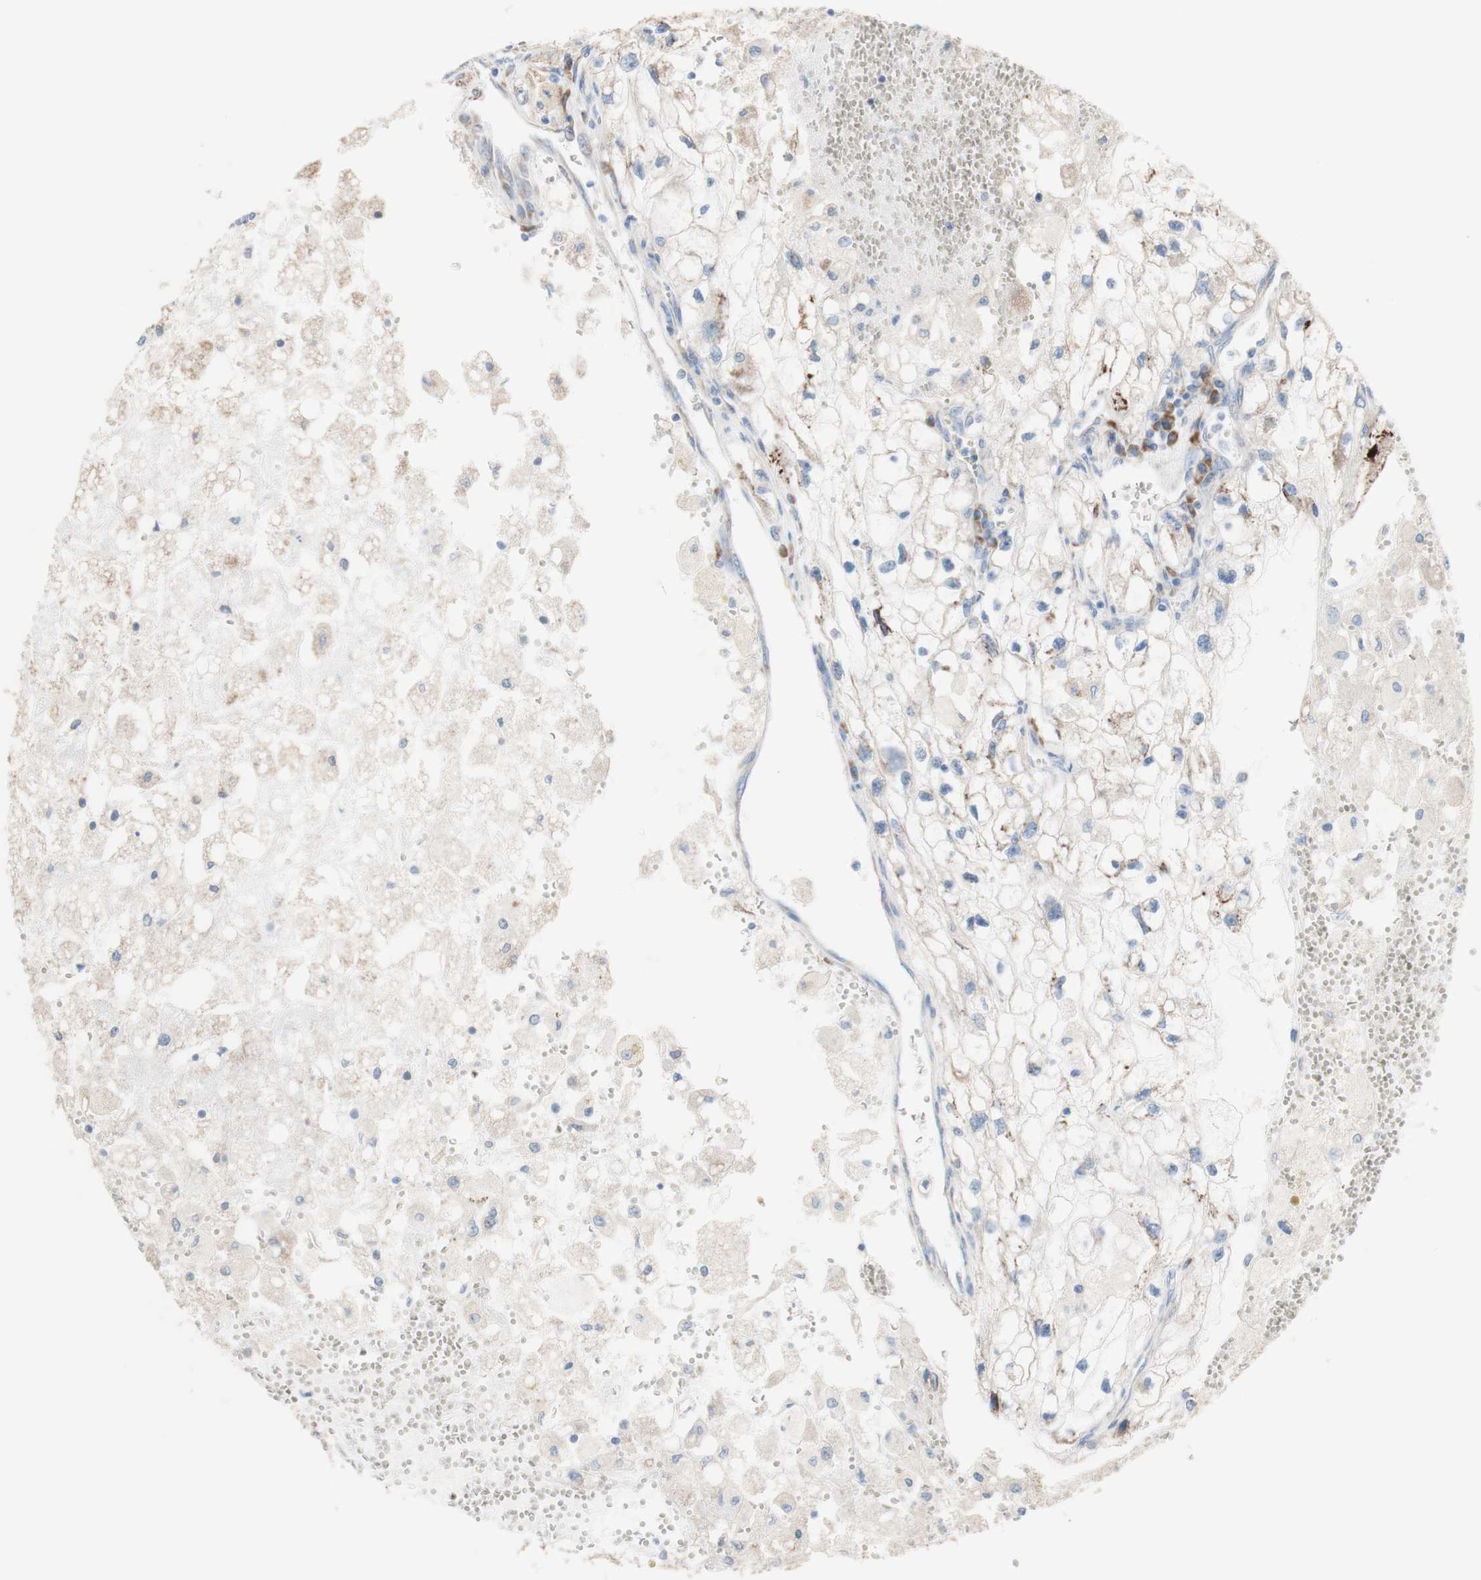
{"staining": {"intensity": "negative", "quantity": "none", "location": "none"}, "tissue": "renal cancer", "cell_type": "Tumor cells", "image_type": "cancer", "snomed": [{"axis": "morphology", "description": "Adenocarcinoma, NOS"}, {"axis": "topography", "description": "Kidney"}], "caption": "The micrograph displays no significant positivity in tumor cells of renal adenocarcinoma.", "gene": "AGPAT5", "patient": {"sex": "female", "age": 70}}